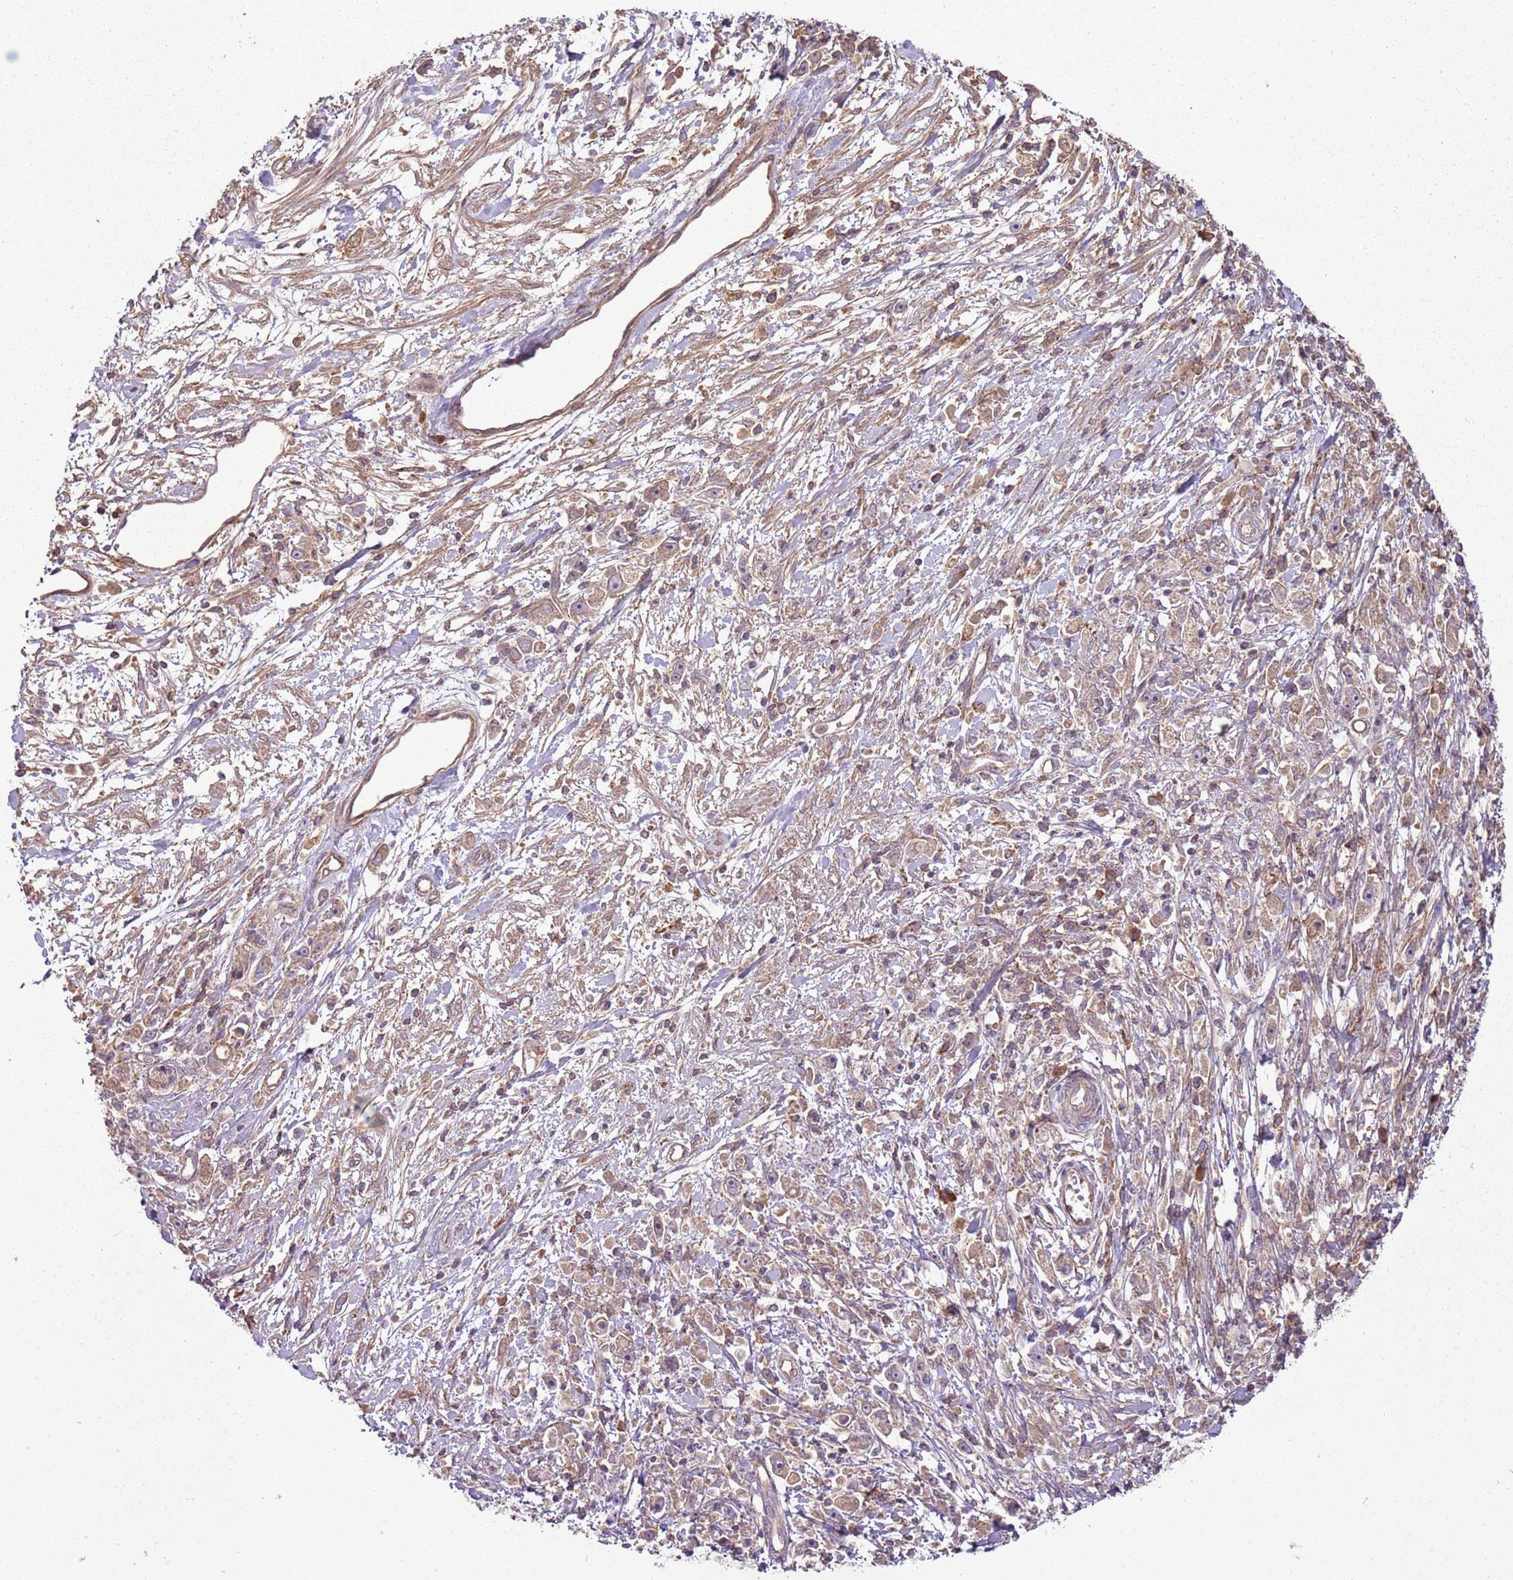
{"staining": {"intensity": "weak", "quantity": "25%-75%", "location": "cytoplasmic/membranous"}, "tissue": "stomach cancer", "cell_type": "Tumor cells", "image_type": "cancer", "snomed": [{"axis": "morphology", "description": "Adenocarcinoma, NOS"}, {"axis": "topography", "description": "Stomach"}], "caption": "Tumor cells reveal low levels of weak cytoplasmic/membranous staining in about 25%-75% of cells in stomach cancer. (DAB IHC with brightfield microscopy, high magnification).", "gene": "ANKRD24", "patient": {"sex": "female", "age": 59}}